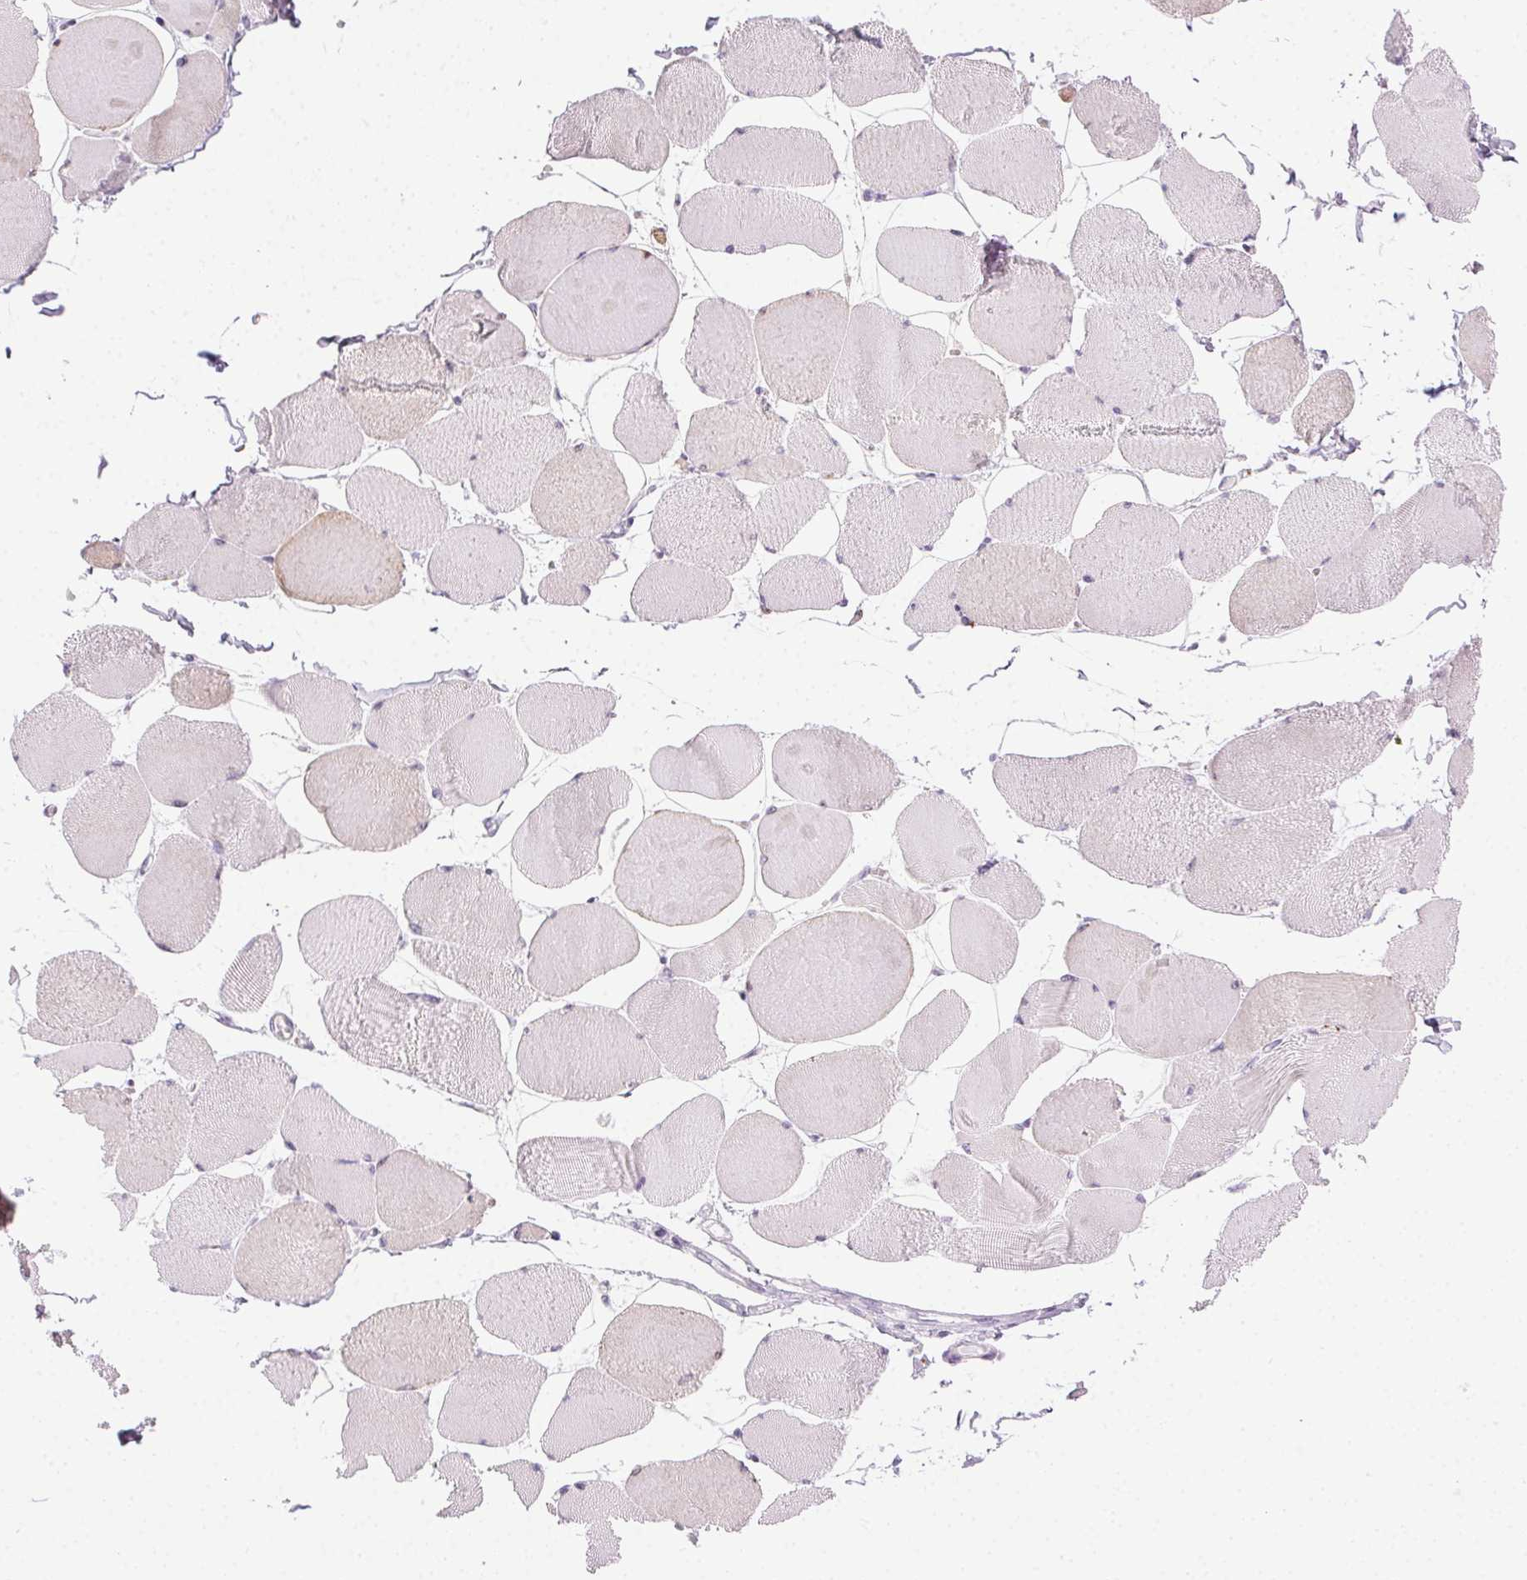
{"staining": {"intensity": "negative", "quantity": "none", "location": "none"}, "tissue": "skeletal muscle", "cell_type": "Myocytes", "image_type": "normal", "snomed": [{"axis": "morphology", "description": "Normal tissue, NOS"}, {"axis": "topography", "description": "Skeletal muscle"}], "caption": "Benign skeletal muscle was stained to show a protein in brown. There is no significant staining in myocytes. (Brightfield microscopy of DAB IHC at high magnification).", "gene": "CADPS", "patient": {"sex": "female", "age": 75}}